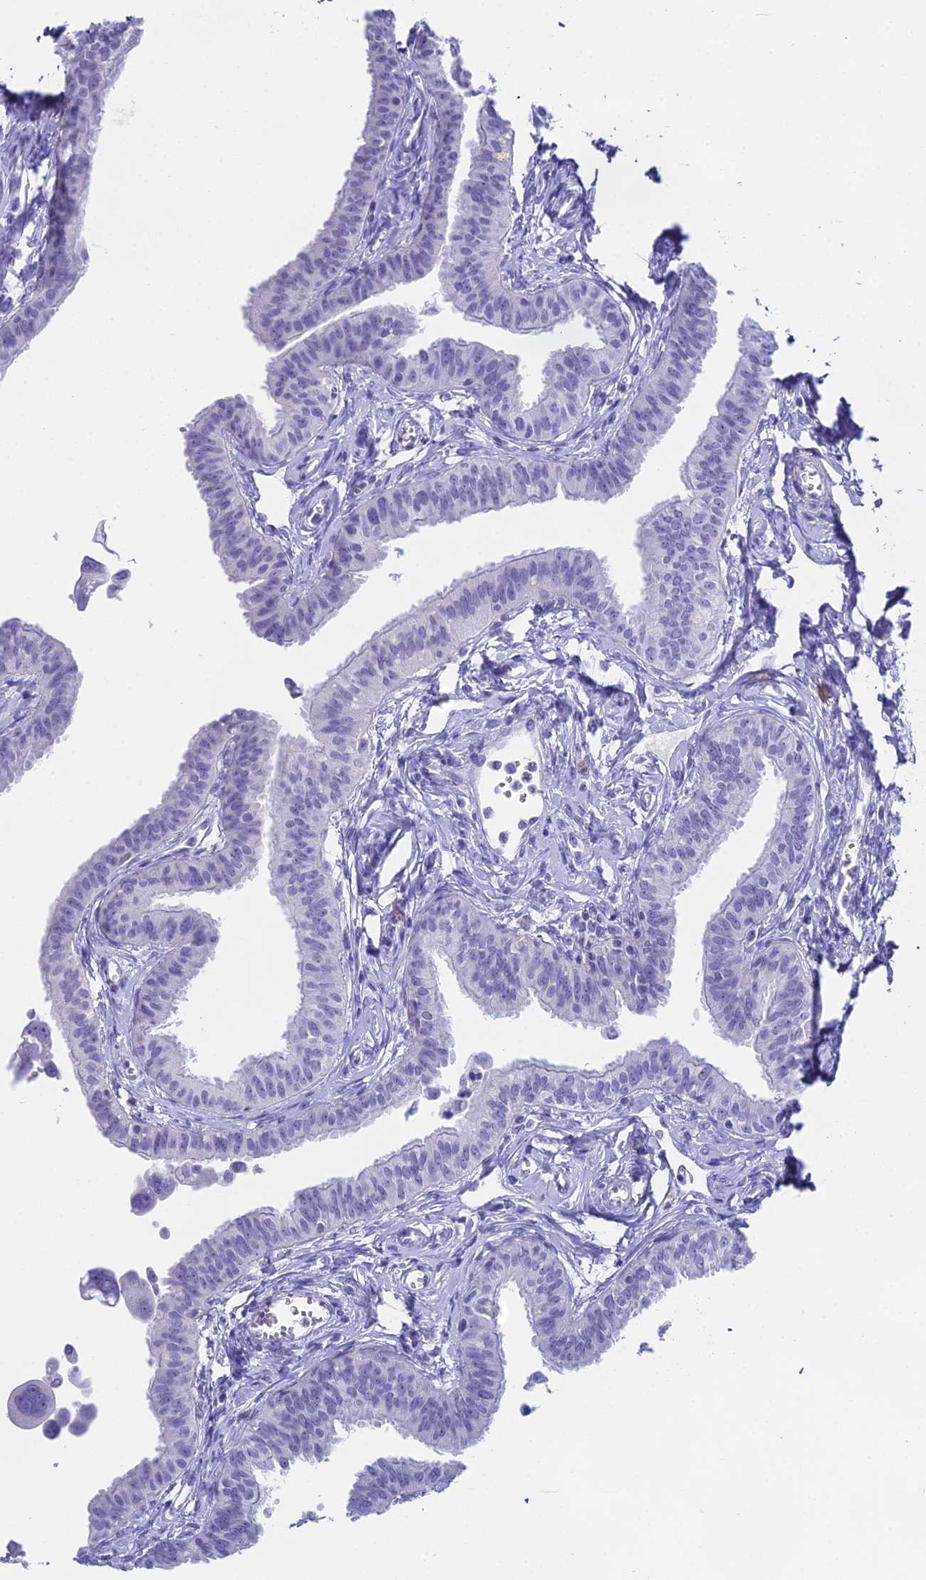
{"staining": {"intensity": "negative", "quantity": "none", "location": "none"}, "tissue": "fallopian tube", "cell_type": "Glandular cells", "image_type": "normal", "snomed": [{"axis": "morphology", "description": "Normal tissue, NOS"}, {"axis": "morphology", "description": "Carcinoma, NOS"}, {"axis": "topography", "description": "Fallopian tube"}, {"axis": "topography", "description": "Ovary"}], "caption": "Immunohistochemistry (IHC) of benign human fallopian tube shows no staining in glandular cells. (Brightfield microscopy of DAB (3,3'-diaminobenzidine) IHC at high magnification).", "gene": "UNC80", "patient": {"sex": "female", "age": 59}}